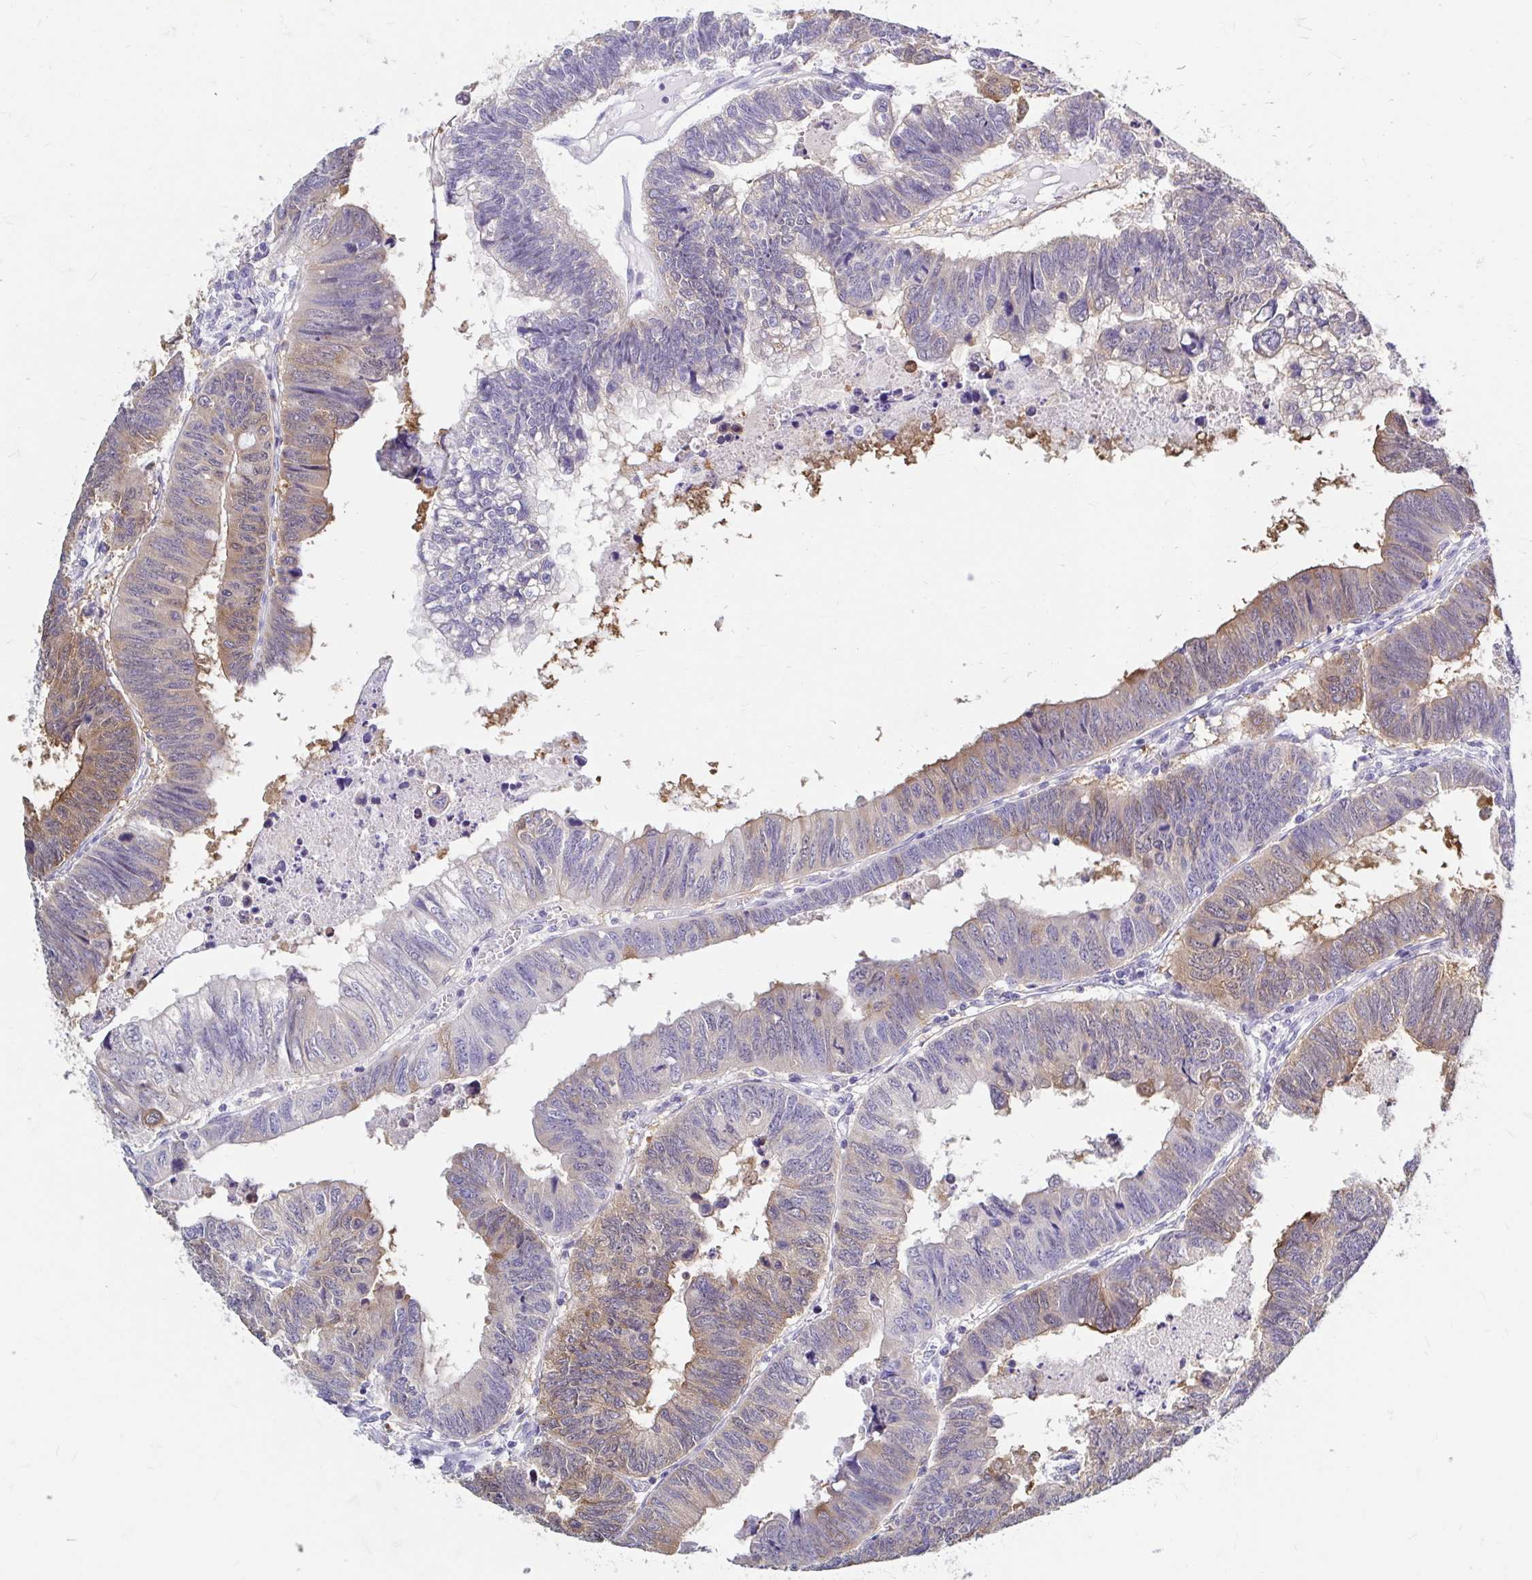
{"staining": {"intensity": "moderate", "quantity": "25%-75%", "location": "cytoplasmic/membranous"}, "tissue": "colorectal cancer", "cell_type": "Tumor cells", "image_type": "cancer", "snomed": [{"axis": "morphology", "description": "Adenocarcinoma, NOS"}, {"axis": "topography", "description": "Colon"}], "caption": "This is an image of immunohistochemistry (IHC) staining of adenocarcinoma (colorectal), which shows moderate positivity in the cytoplasmic/membranous of tumor cells.", "gene": "ADH1A", "patient": {"sex": "male", "age": 62}}